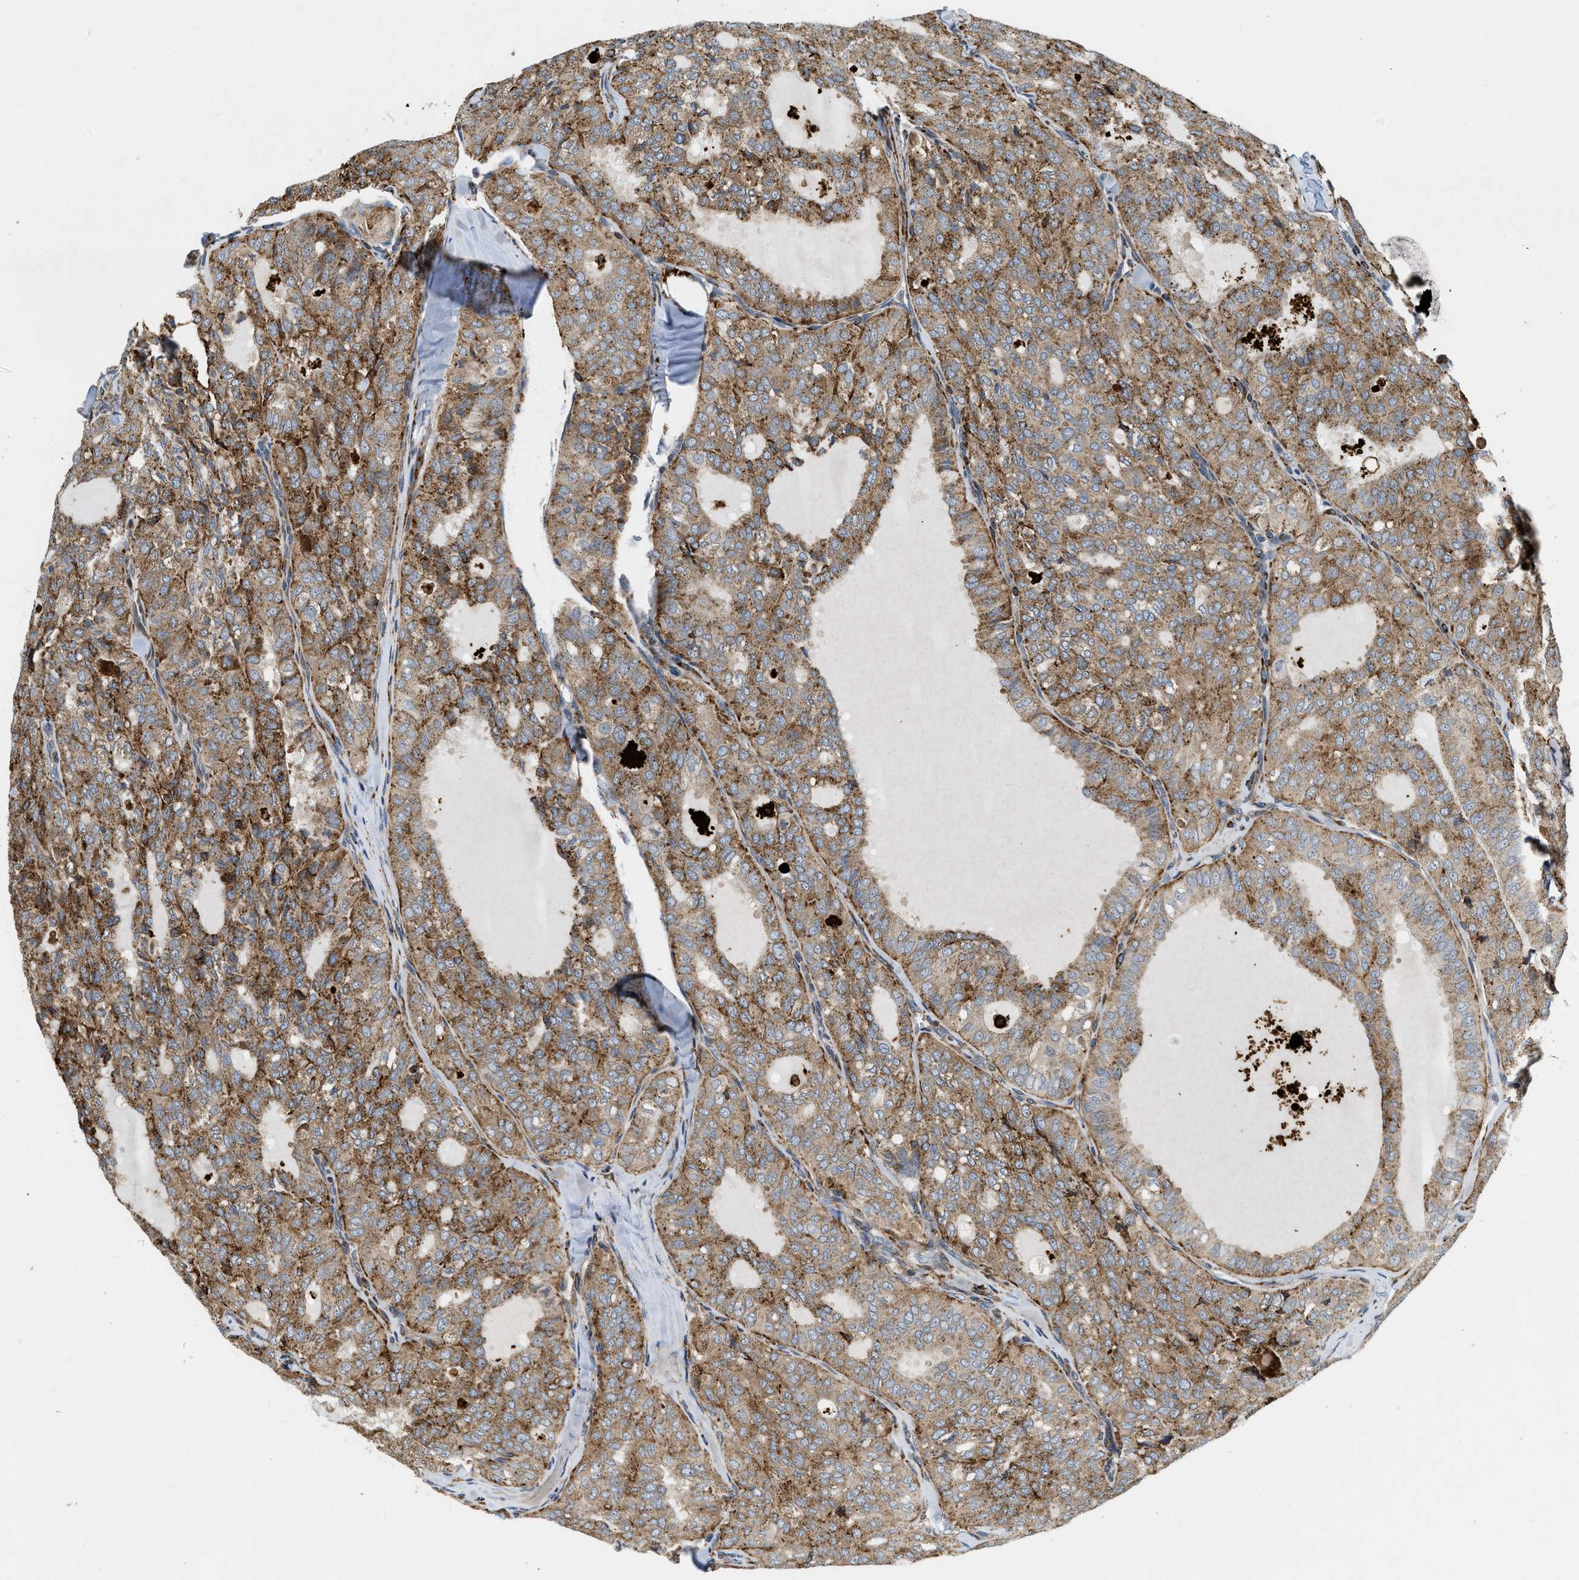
{"staining": {"intensity": "moderate", "quantity": ">75%", "location": "cytoplasmic/membranous"}, "tissue": "thyroid cancer", "cell_type": "Tumor cells", "image_type": "cancer", "snomed": [{"axis": "morphology", "description": "Follicular adenoma carcinoma, NOS"}, {"axis": "topography", "description": "Thyroid gland"}], "caption": "Moderate cytoplasmic/membranous protein positivity is seen in about >75% of tumor cells in thyroid follicular adenoma carcinoma.", "gene": "ZNF599", "patient": {"sex": "male", "age": 75}}